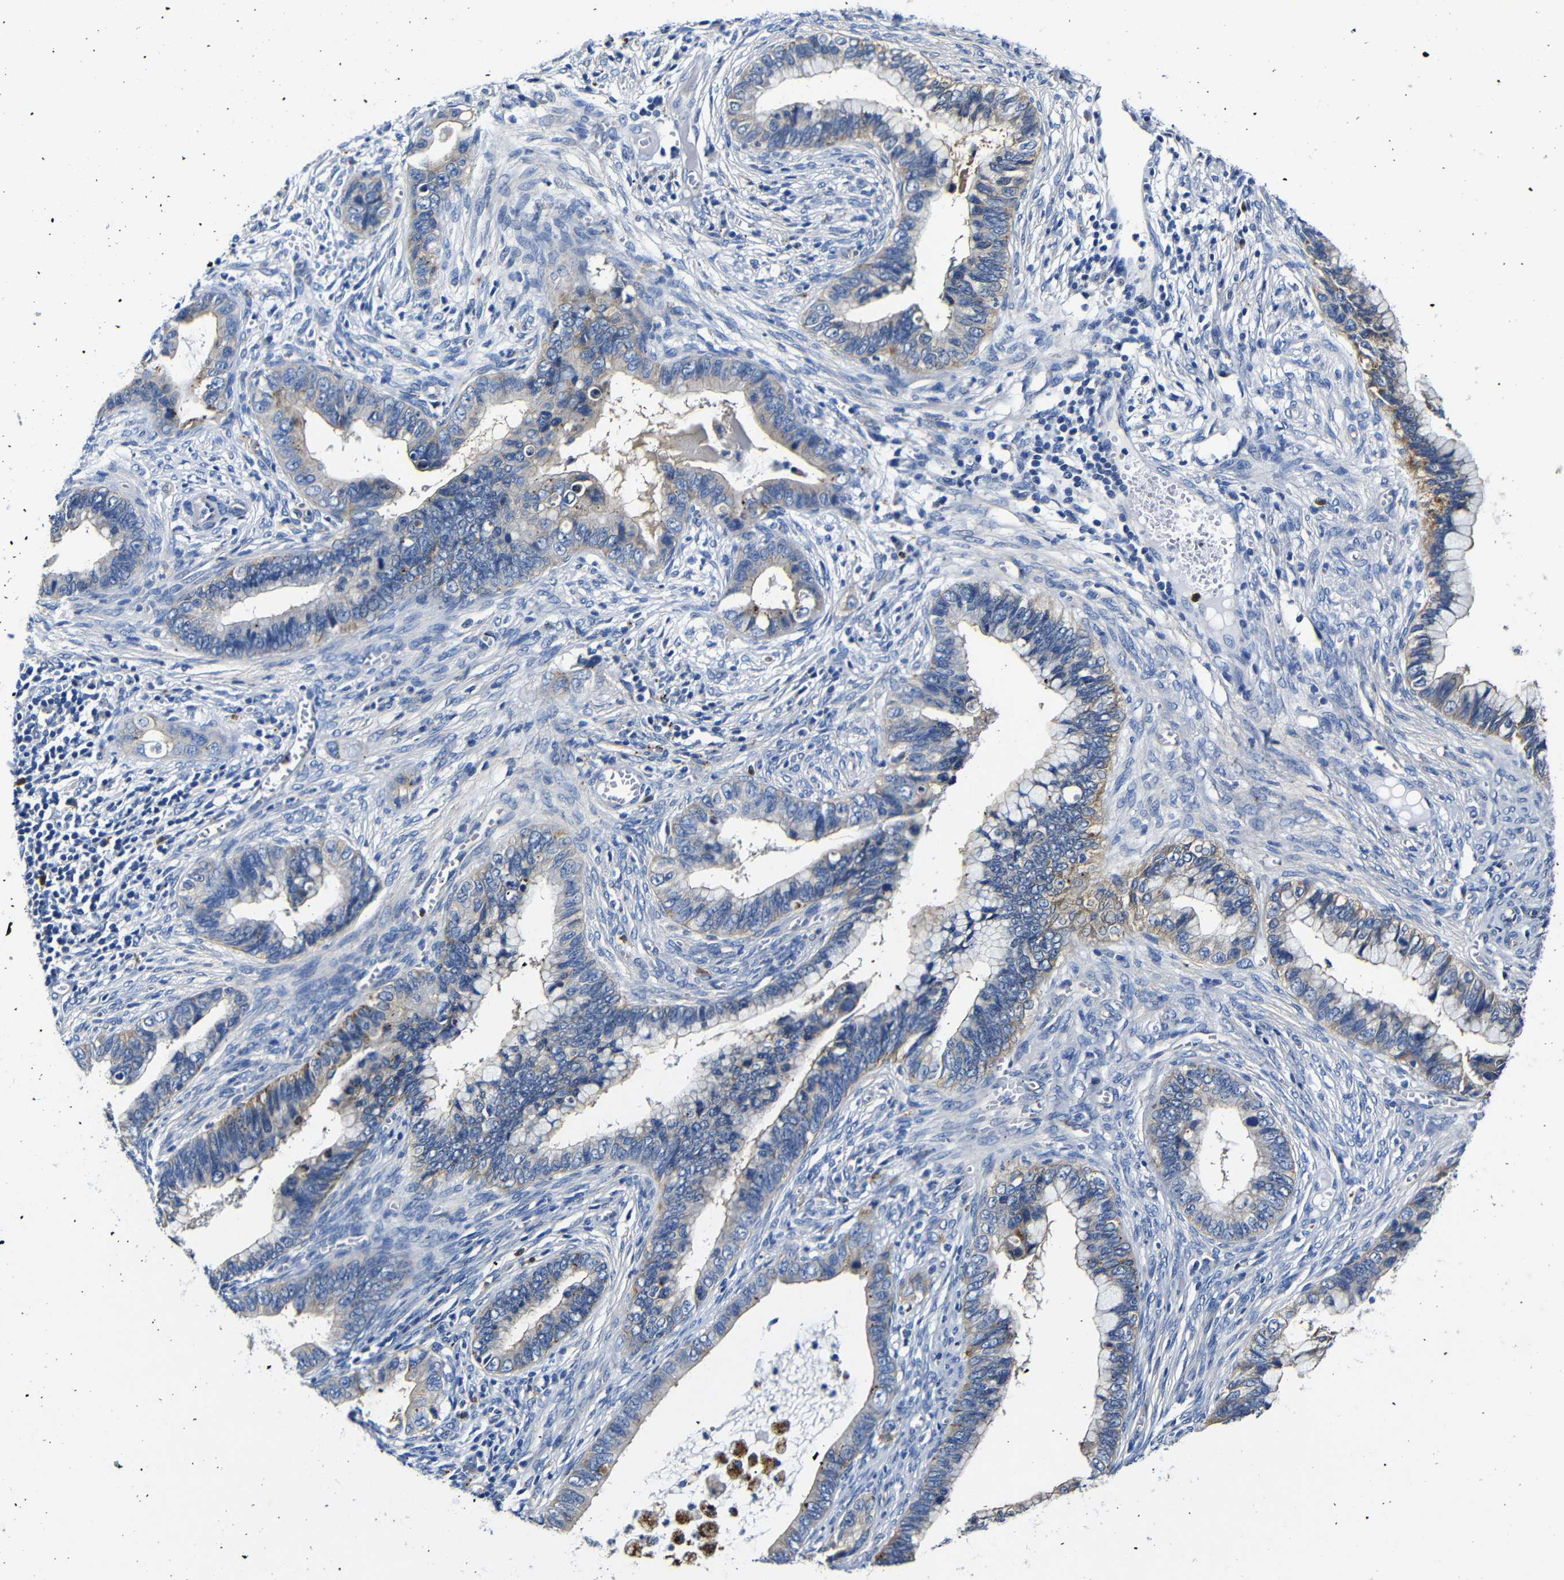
{"staining": {"intensity": "weak", "quantity": "25%-75%", "location": "cytoplasmic/membranous"}, "tissue": "cervical cancer", "cell_type": "Tumor cells", "image_type": "cancer", "snomed": [{"axis": "morphology", "description": "Adenocarcinoma, NOS"}, {"axis": "topography", "description": "Cervix"}], "caption": "About 25%-75% of tumor cells in adenocarcinoma (cervical) reveal weak cytoplasmic/membranous protein expression as visualized by brown immunohistochemical staining.", "gene": "GIMAP2", "patient": {"sex": "female", "age": 44}}